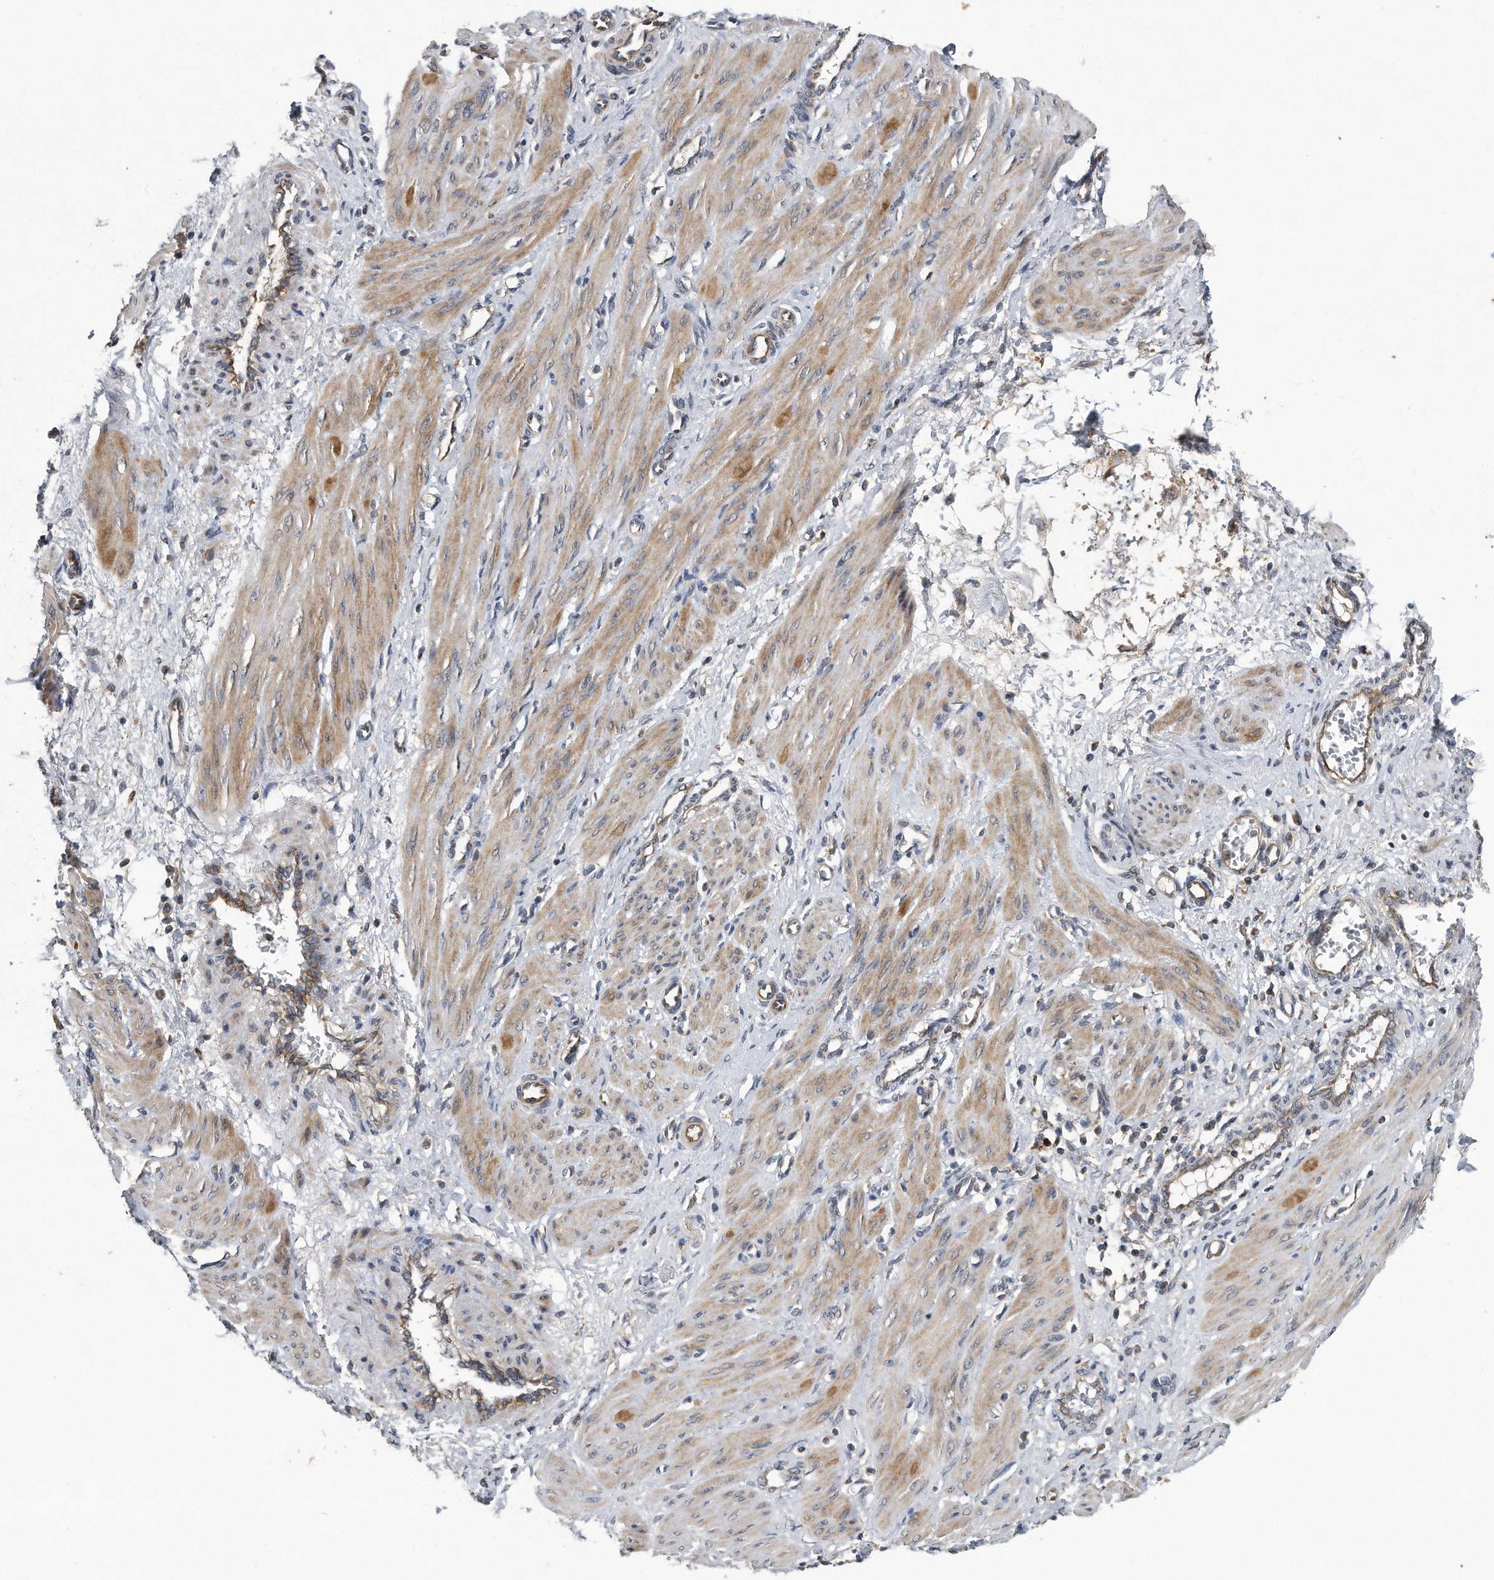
{"staining": {"intensity": "moderate", "quantity": "25%-75%", "location": "cytoplasmic/membranous"}, "tissue": "smooth muscle", "cell_type": "Smooth muscle cells", "image_type": "normal", "snomed": [{"axis": "morphology", "description": "Normal tissue, NOS"}, {"axis": "topography", "description": "Endometrium"}], "caption": "Immunohistochemical staining of benign smooth muscle demonstrates 25%-75% levels of moderate cytoplasmic/membranous protein positivity in approximately 25%-75% of smooth muscle cells.", "gene": "LYRM4", "patient": {"sex": "female", "age": 33}}